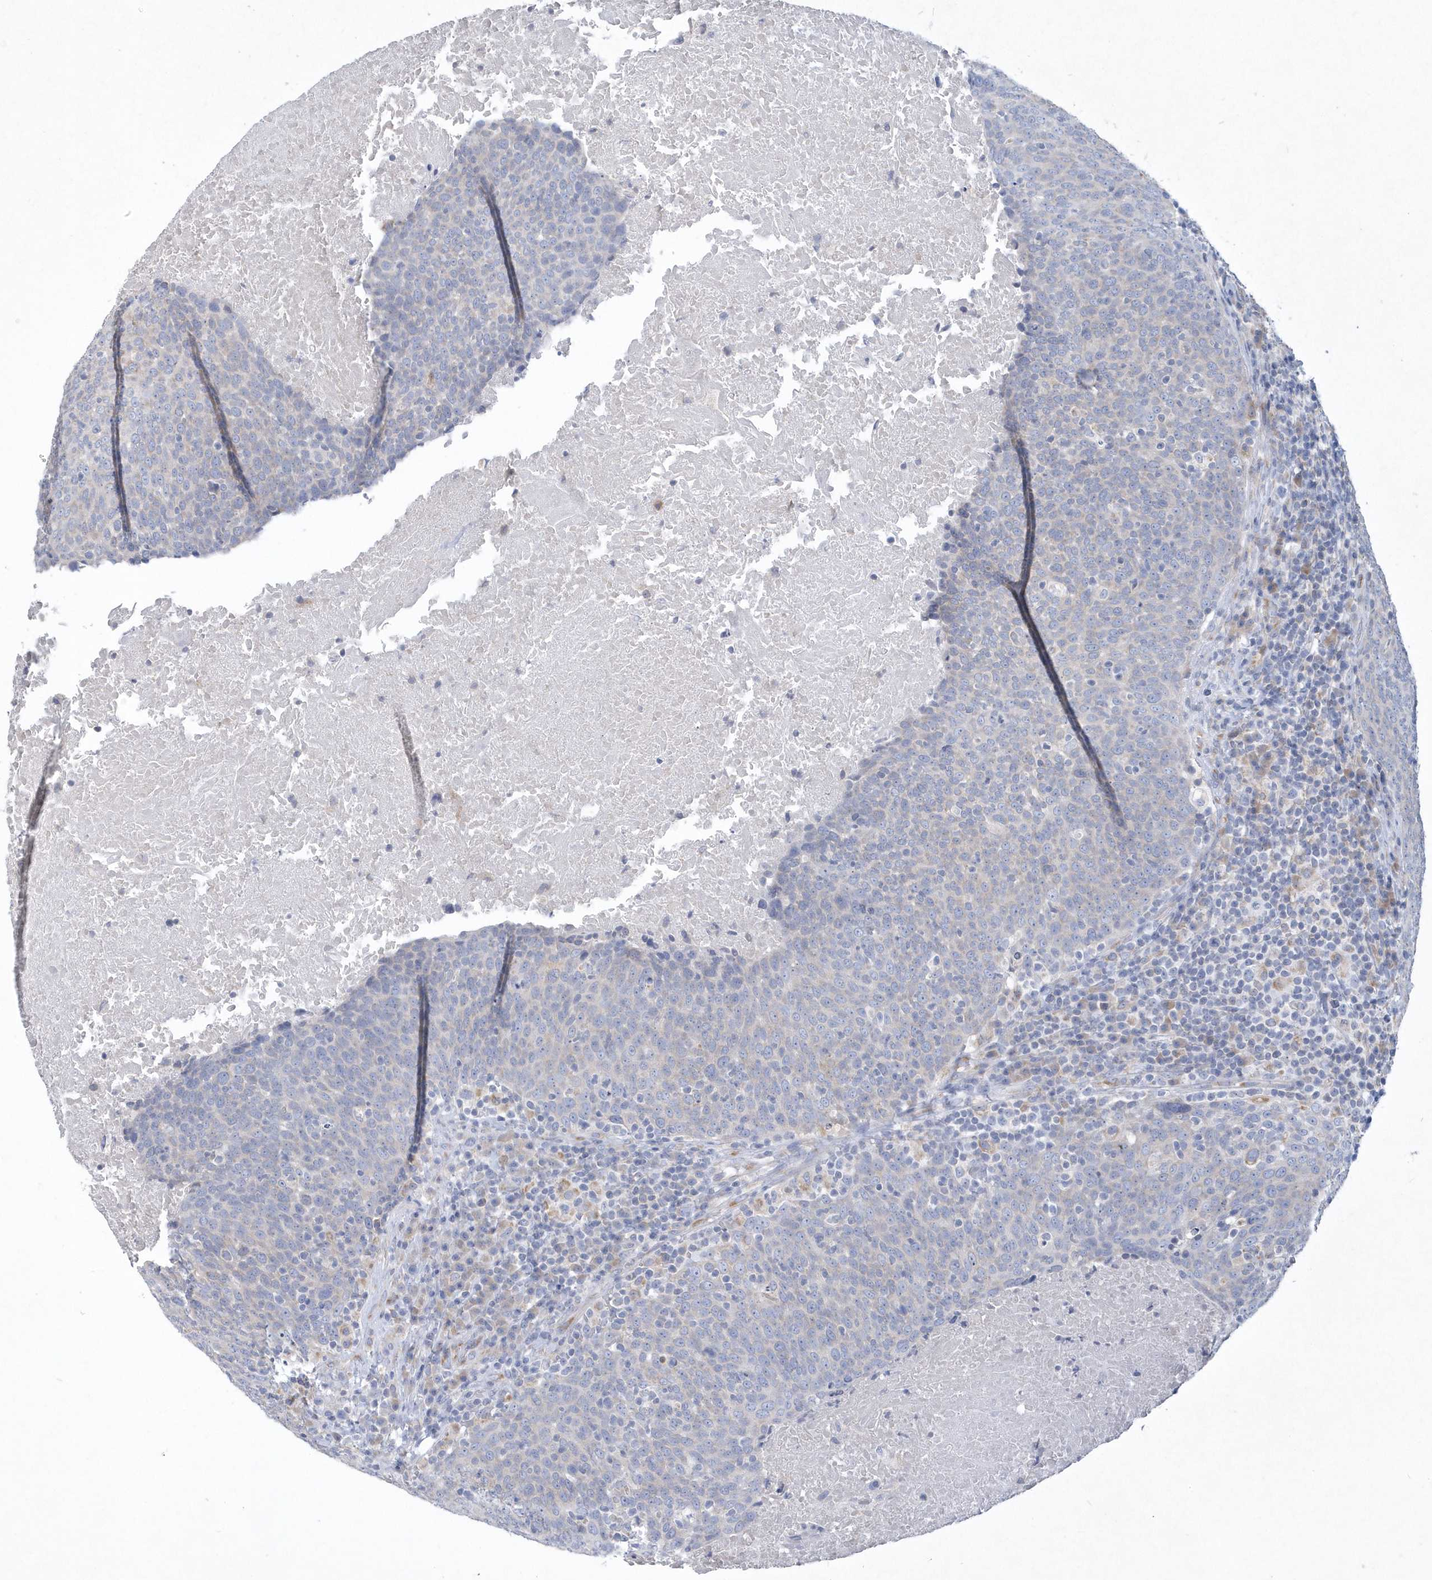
{"staining": {"intensity": "negative", "quantity": "none", "location": "none"}, "tissue": "head and neck cancer", "cell_type": "Tumor cells", "image_type": "cancer", "snomed": [{"axis": "morphology", "description": "Squamous cell carcinoma, NOS"}, {"axis": "morphology", "description": "Squamous cell carcinoma, metastatic, NOS"}, {"axis": "topography", "description": "Lymph node"}, {"axis": "topography", "description": "Head-Neck"}], "caption": "There is no significant staining in tumor cells of head and neck cancer (squamous cell carcinoma).", "gene": "DGAT1", "patient": {"sex": "male", "age": 62}}